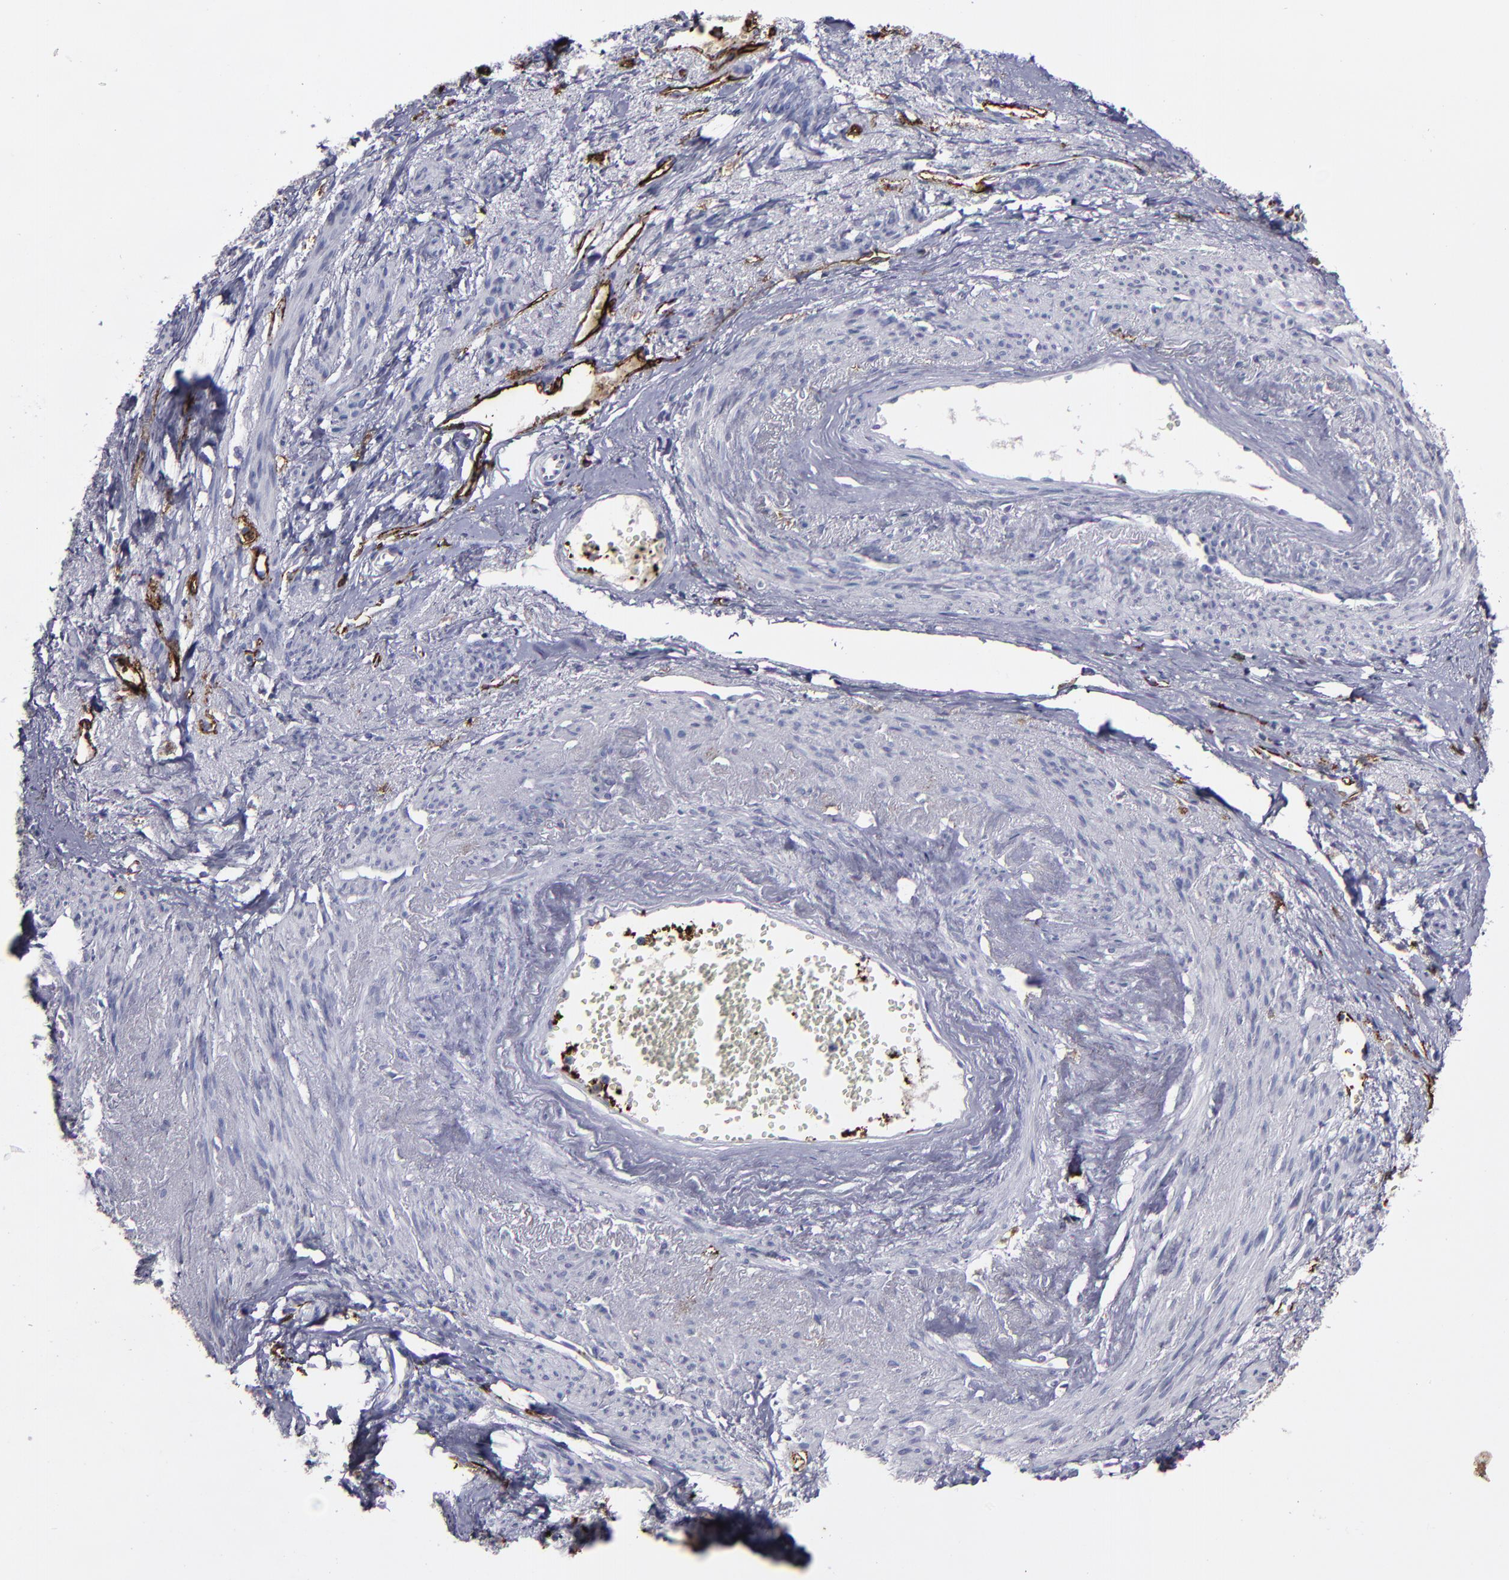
{"staining": {"intensity": "negative", "quantity": "none", "location": "none"}, "tissue": "endometrial cancer", "cell_type": "Tumor cells", "image_type": "cancer", "snomed": [{"axis": "morphology", "description": "Adenocarcinoma, NOS"}, {"axis": "topography", "description": "Endometrium"}], "caption": "High magnification brightfield microscopy of adenocarcinoma (endometrial) stained with DAB (brown) and counterstained with hematoxylin (blue): tumor cells show no significant positivity.", "gene": "CD36", "patient": {"sex": "female", "age": 75}}